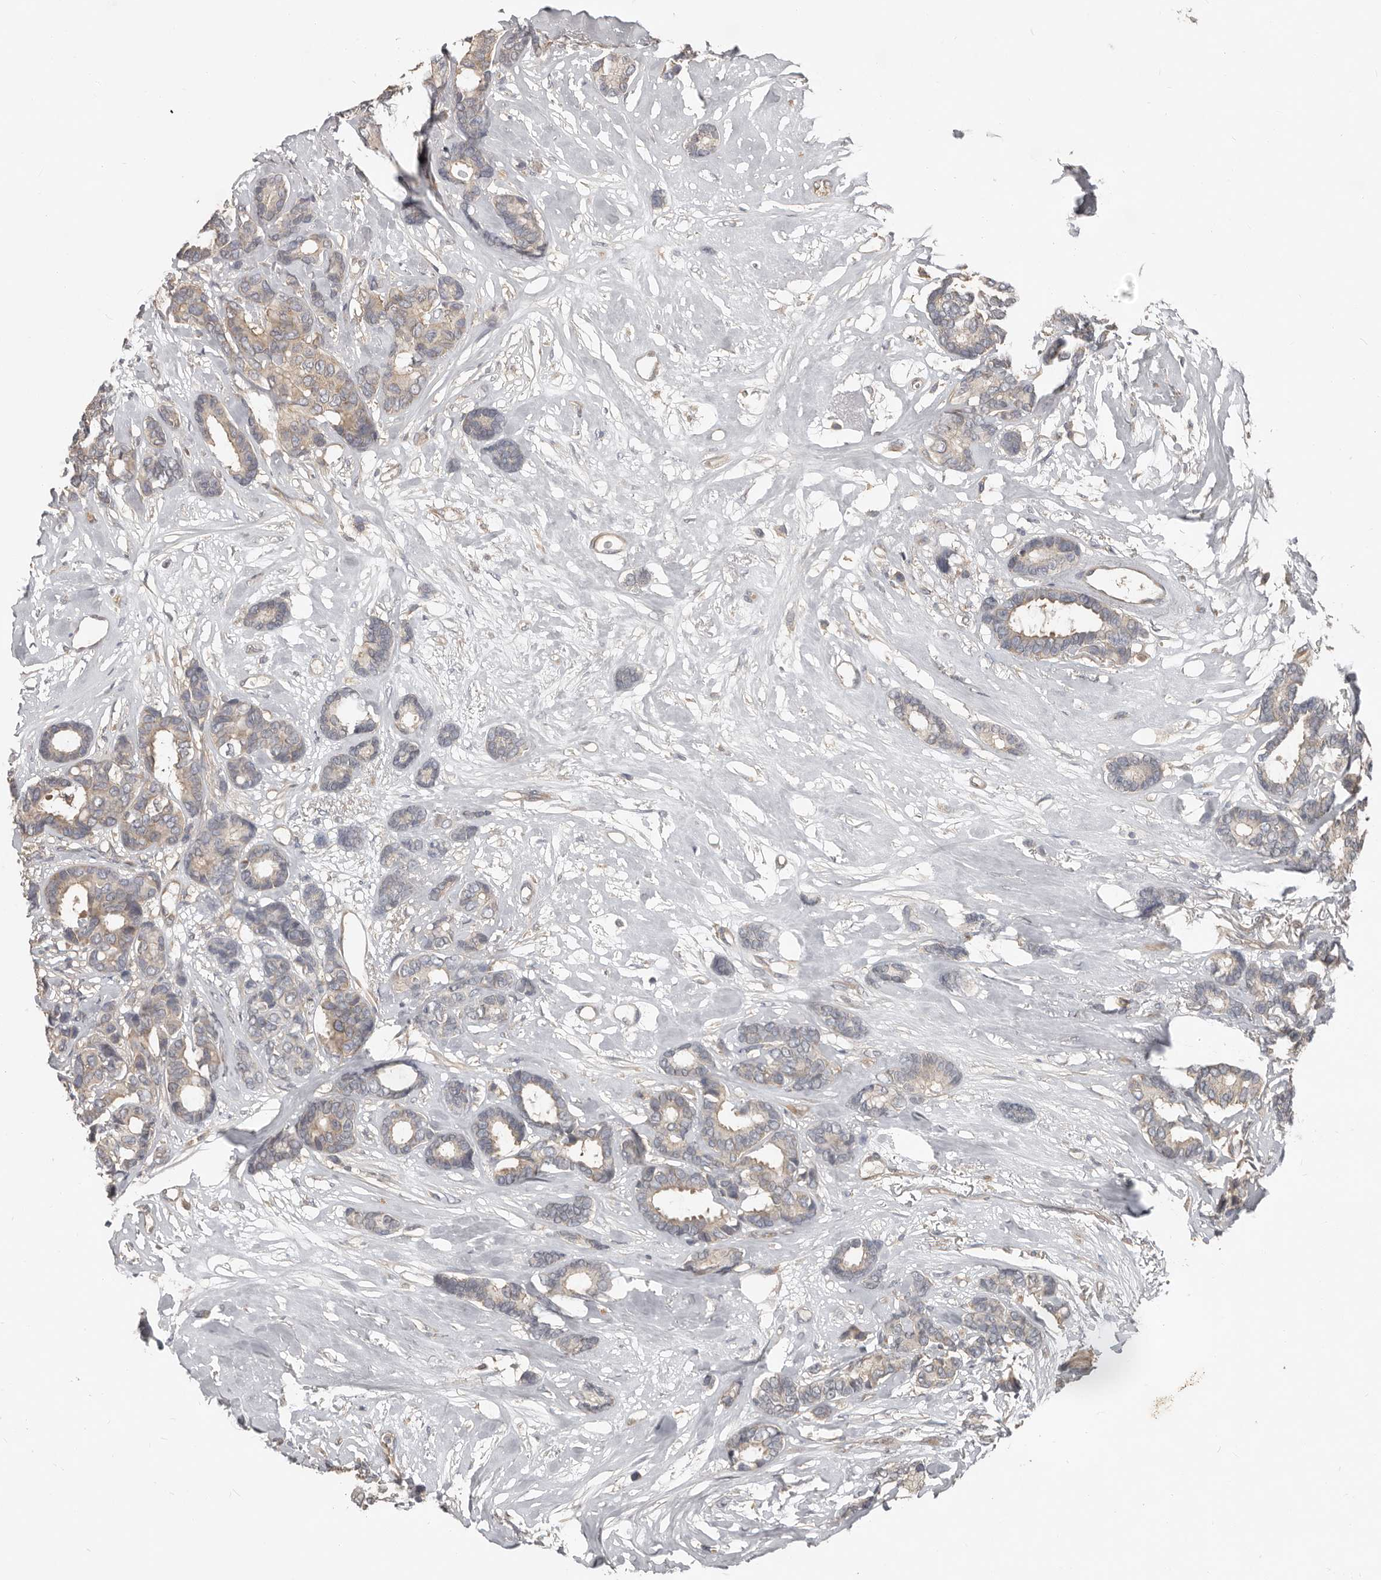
{"staining": {"intensity": "weak", "quantity": "25%-75%", "location": "cytoplasmic/membranous"}, "tissue": "breast cancer", "cell_type": "Tumor cells", "image_type": "cancer", "snomed": [{"axis": "morphology", "description": "Duct carcinoma"}, {"axis": "topography", "description": "Breast"}], "caption": "Invasive ductal carcinoma (breast) tissue demonstrates weak cytoplasmic/membranous staining in approximately 25%-75% of tumor cells", "gene": "AKNAD1", "patient": {"sex": "female", "age": 87}}